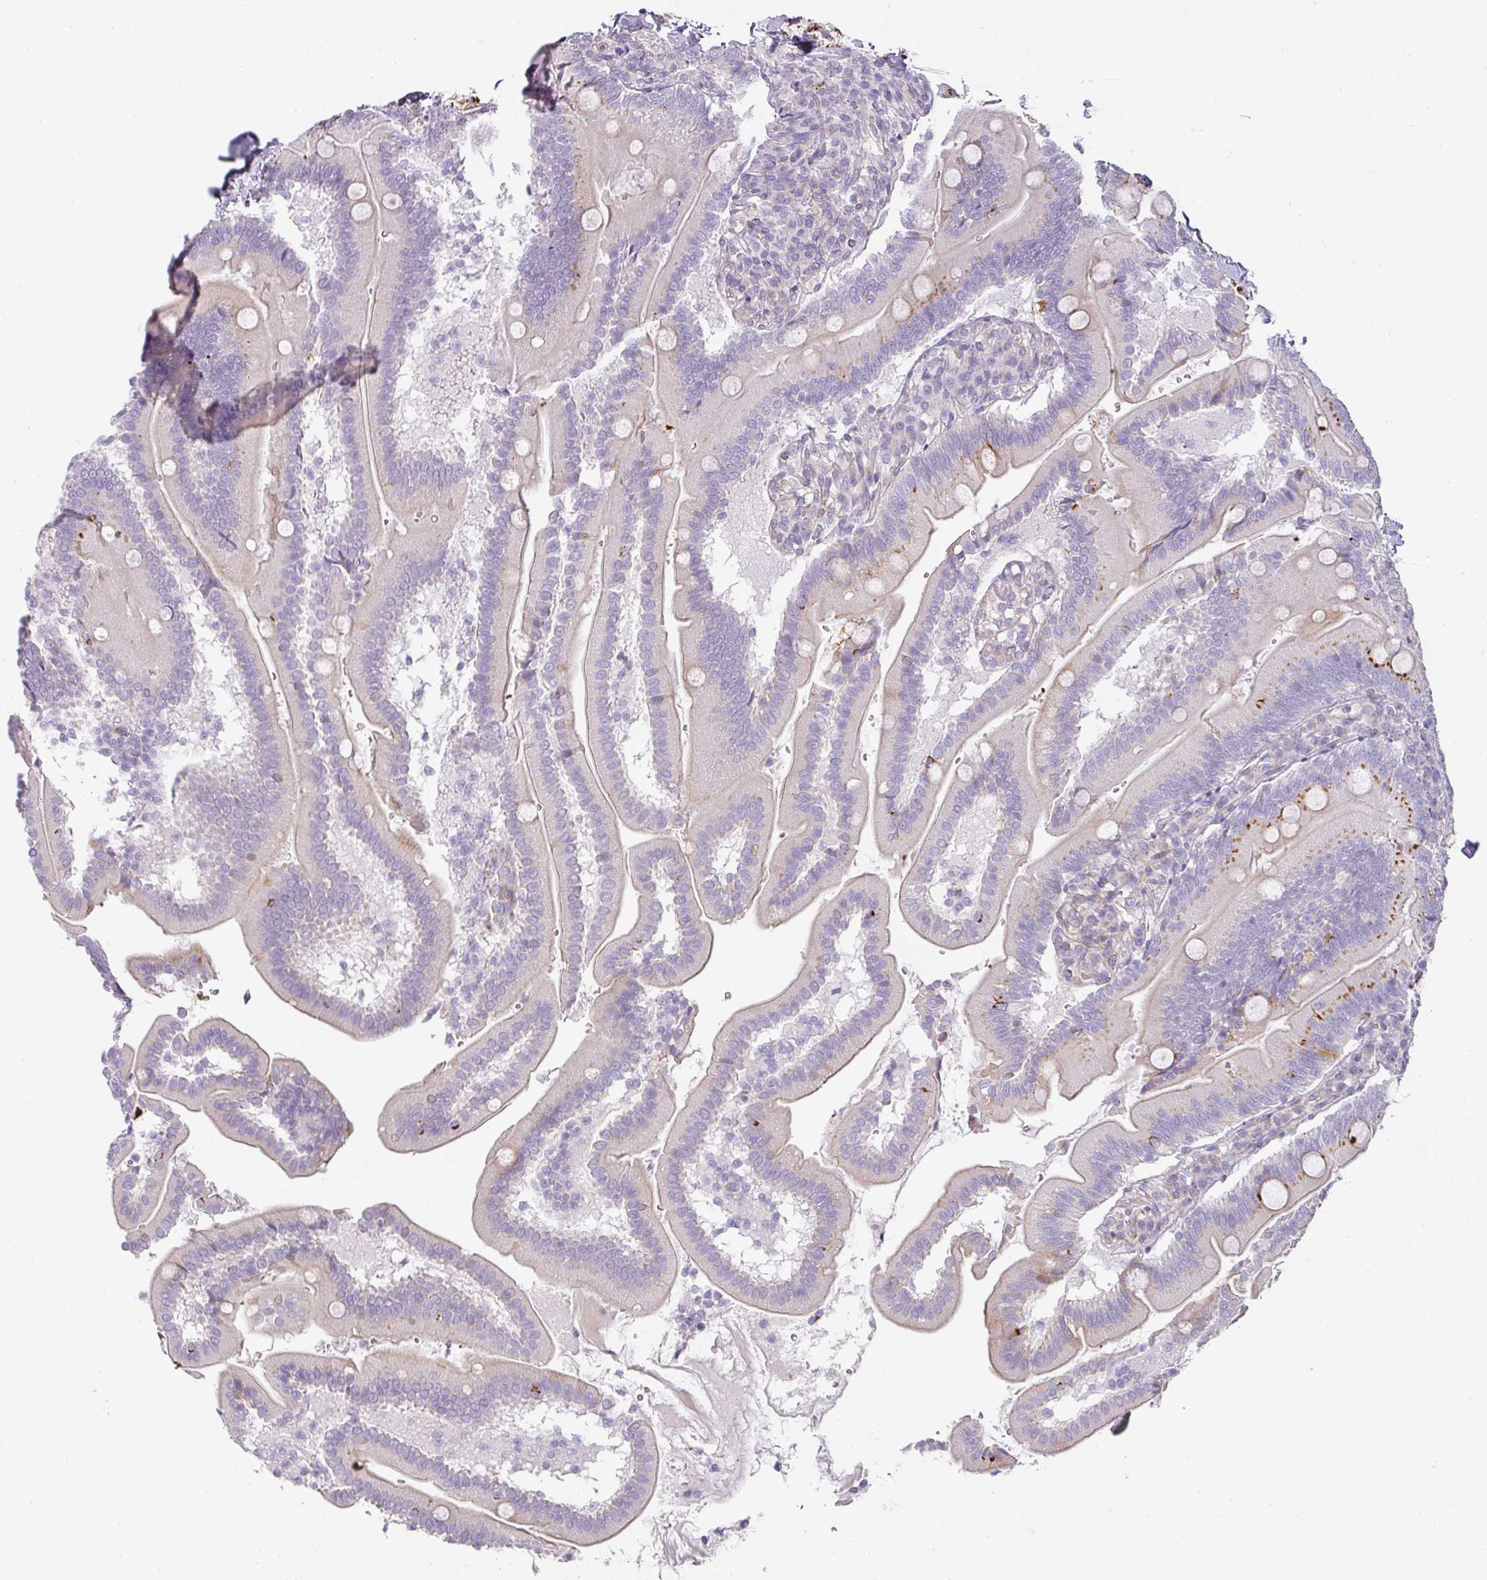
{"staining": {"intensity": "strong", "quantity": "25%-75%", "location": "cytoplasmic/membranous"}, "tissue": "duodenum", "cell_type": "Glandular cells", "image_type": "normal", "snomed": [{"axis": "morphology", "description": "Normal tissue, NOS"}, {"axis": "topography", "description": "Duodenum"}], "caption": "This is an image of immunohistochemistry (IHC) staining of normal duodenum, which shows strong staining in the cytoplasmic/membranous of glandular cells.", "gene": "ATP8B2", "patient": {"sex": "female", "age": 67}}